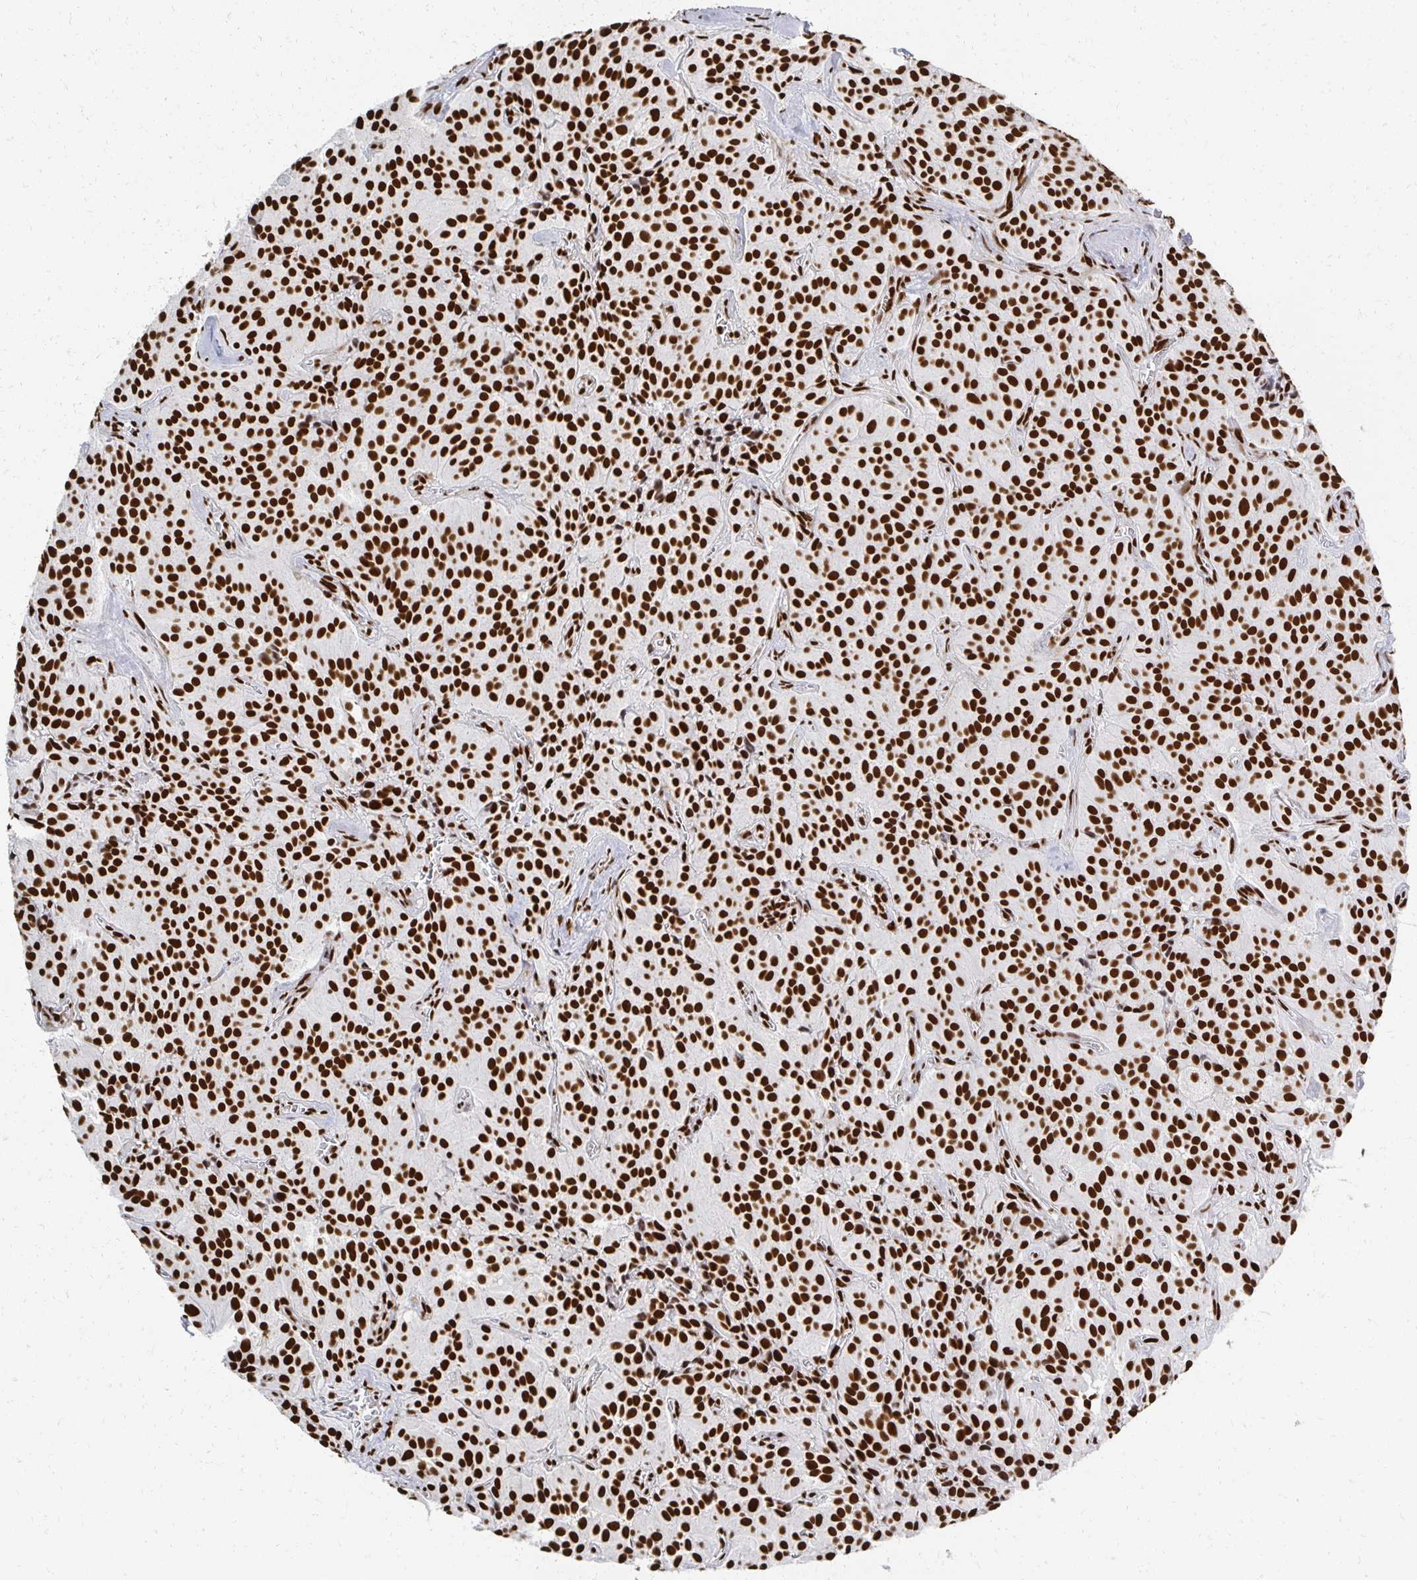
{"staining": {"intensity": "strong", "quantity": ">75%", "location": "nuclear"}, "tissue": "glioma", "cell_type": "Tumor cells", "image_type": "cancer", "snomed": [{"axis": "morphology", "description": "Glioma, malignant, Low grade"}, {"axis": "topography", "description": "Brain"}], "caption": "Glioma stained with DAB IHC reveals high levels of strong nuclear staining in about >75% of tumor cells.", "gene": "RBBP7", "patient": {"sex": "male", "age": 42}}